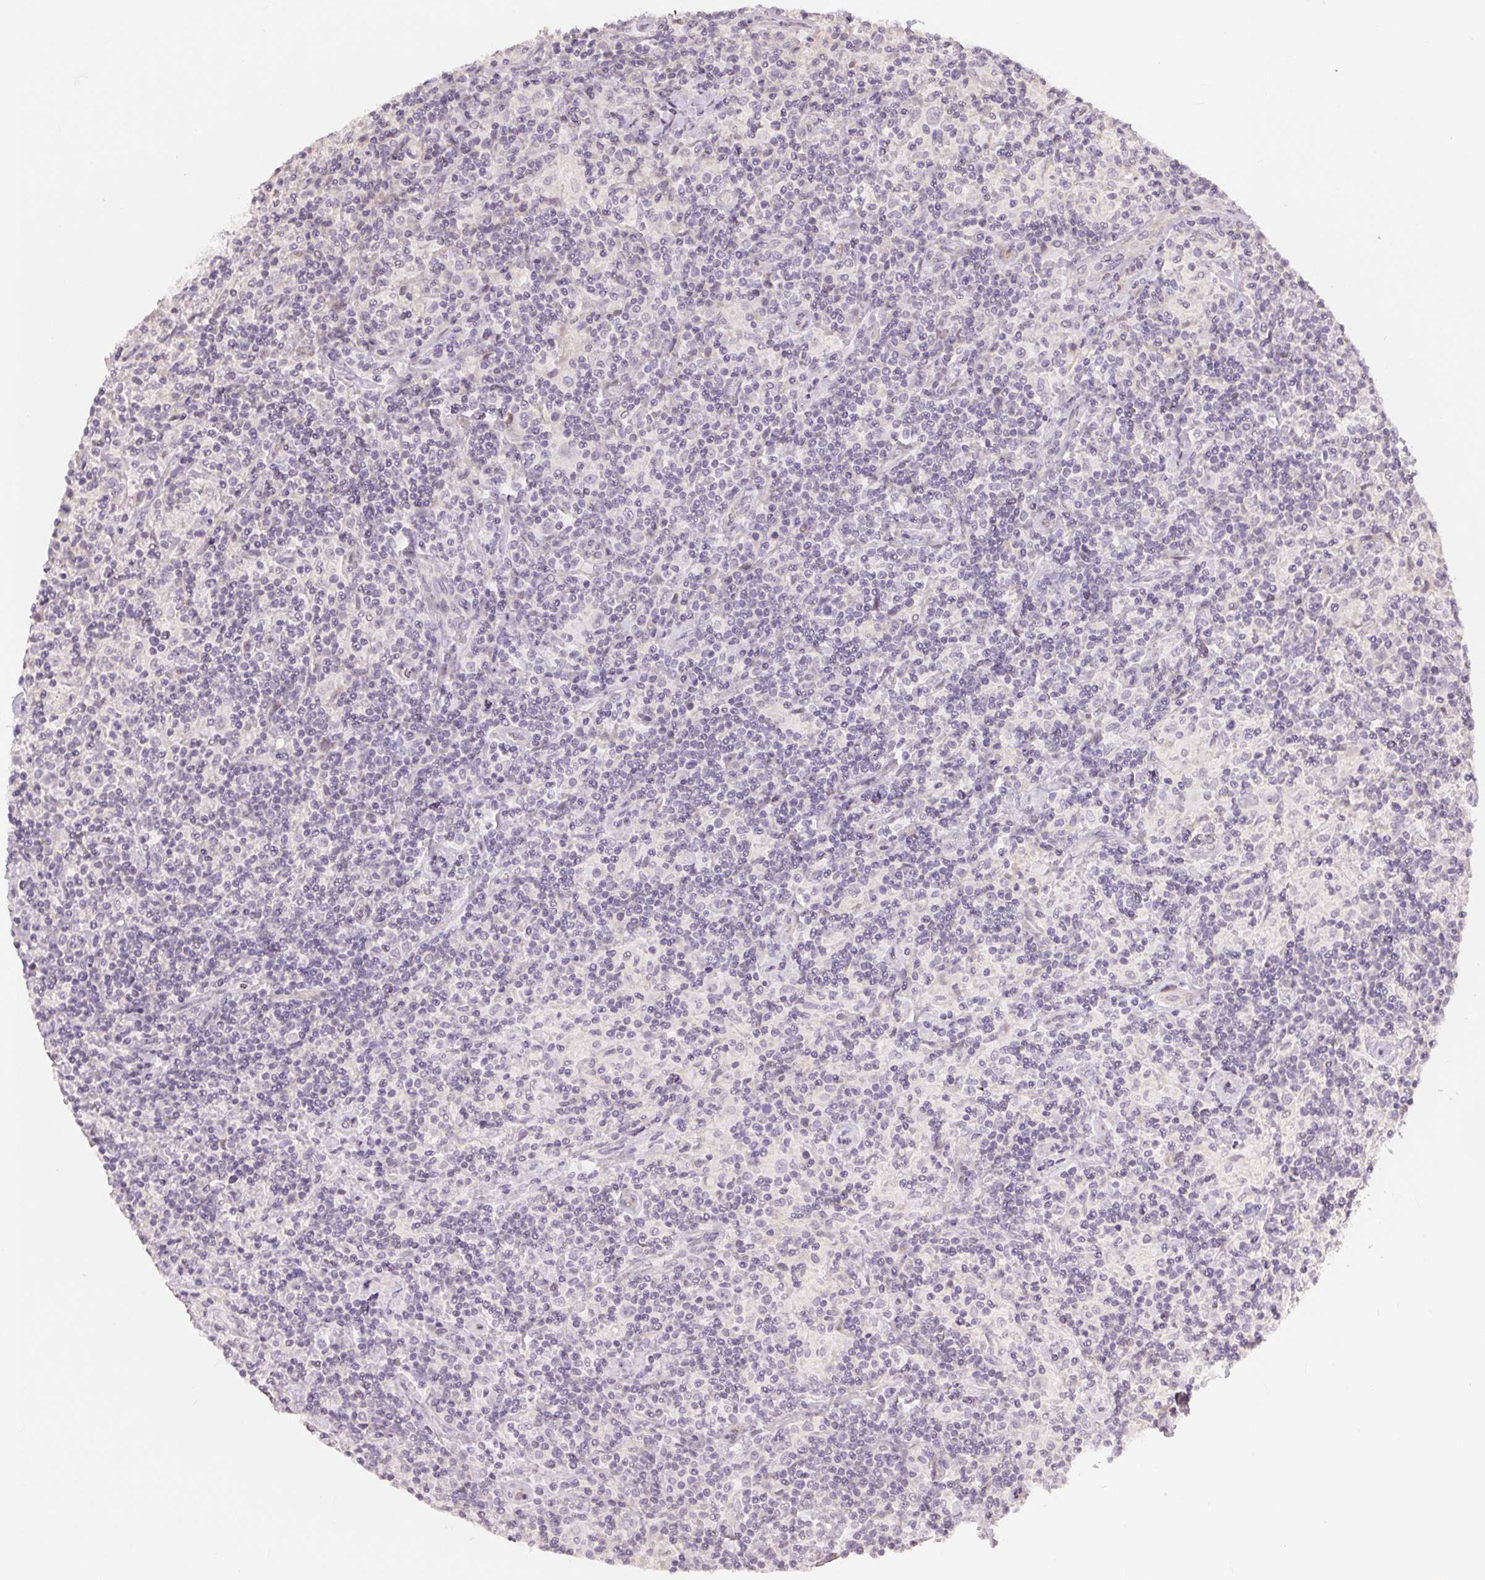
{"staining": {"intensity": "negative", "quantity": "none", "location": "none"}, "tissue": "lymphoma", "cell_type": "Tumor cells", "image_type": "cancer", "snomed": [{"axis": "morphology", "description": "Hodgkin's disease, NOS"}, {"axis": "topography", "description": "Lymph node"}], "caption": "A photomicrograph of lymphoma stained for a protein reveals no brown staining in tumor cells.", "gene": "GDAP1L1", "patient": {"sex": "male", "age": 70}}